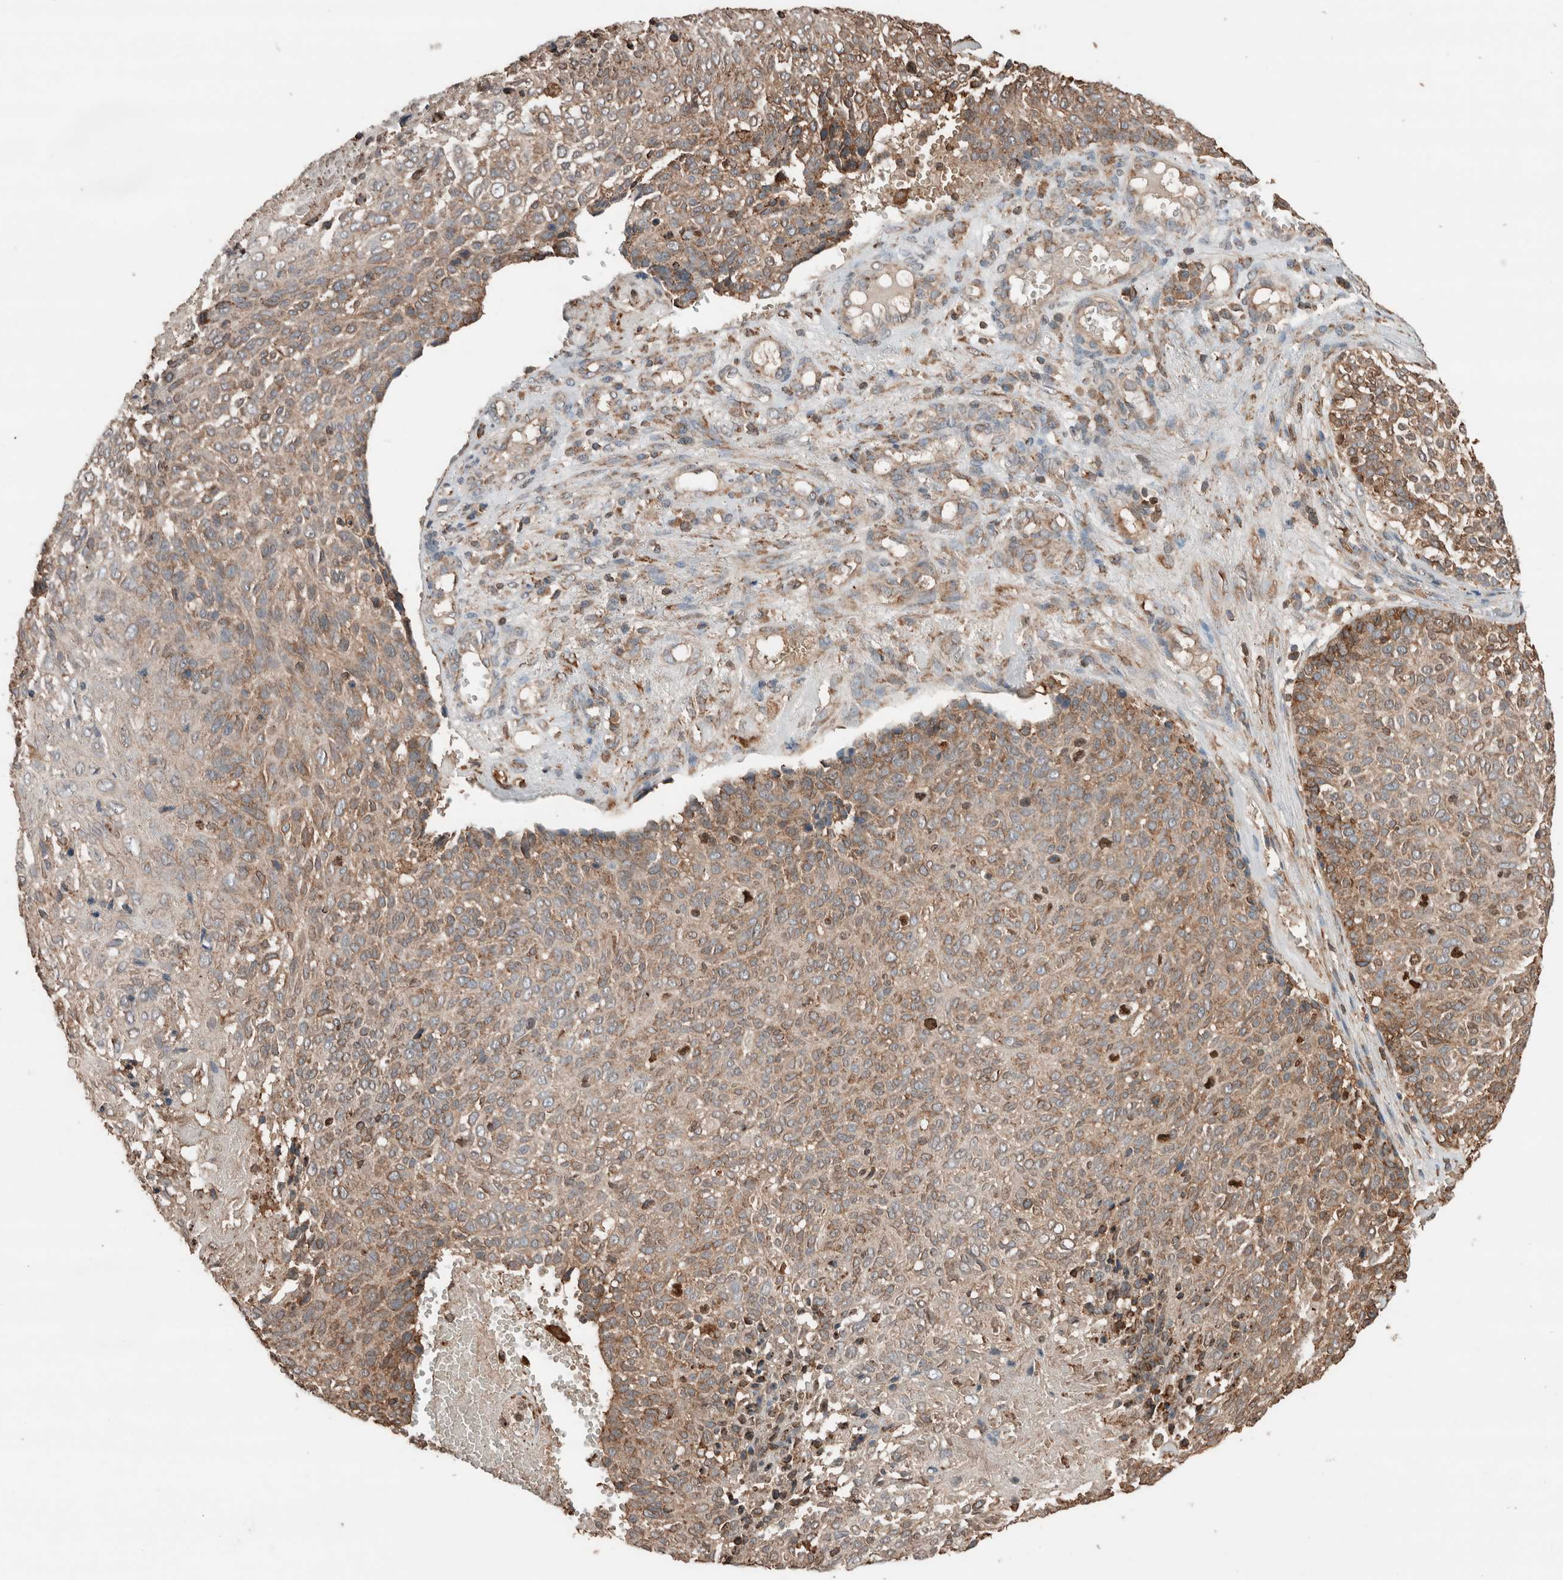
{"staining": {"intensity": "weak", "quantity": ">75%", "location": "cytoplasmic/membranous"}, "tissue": "cervical cancer", "cell_type": "Tumor cells", "image_type": "cancer", "snomed": [{"axis": "morphology", "description": "Squamous cell carcinoma, NOS"}, {"axis": "topography", "description": "Cervix"}], "caption": "Cervical cancer tissue shows weak cytoplasmic/membranous positivity in approximately >75% of tumor cells", "gene": "ERAP2", "patient": {"sex": "female", "age": 74}}